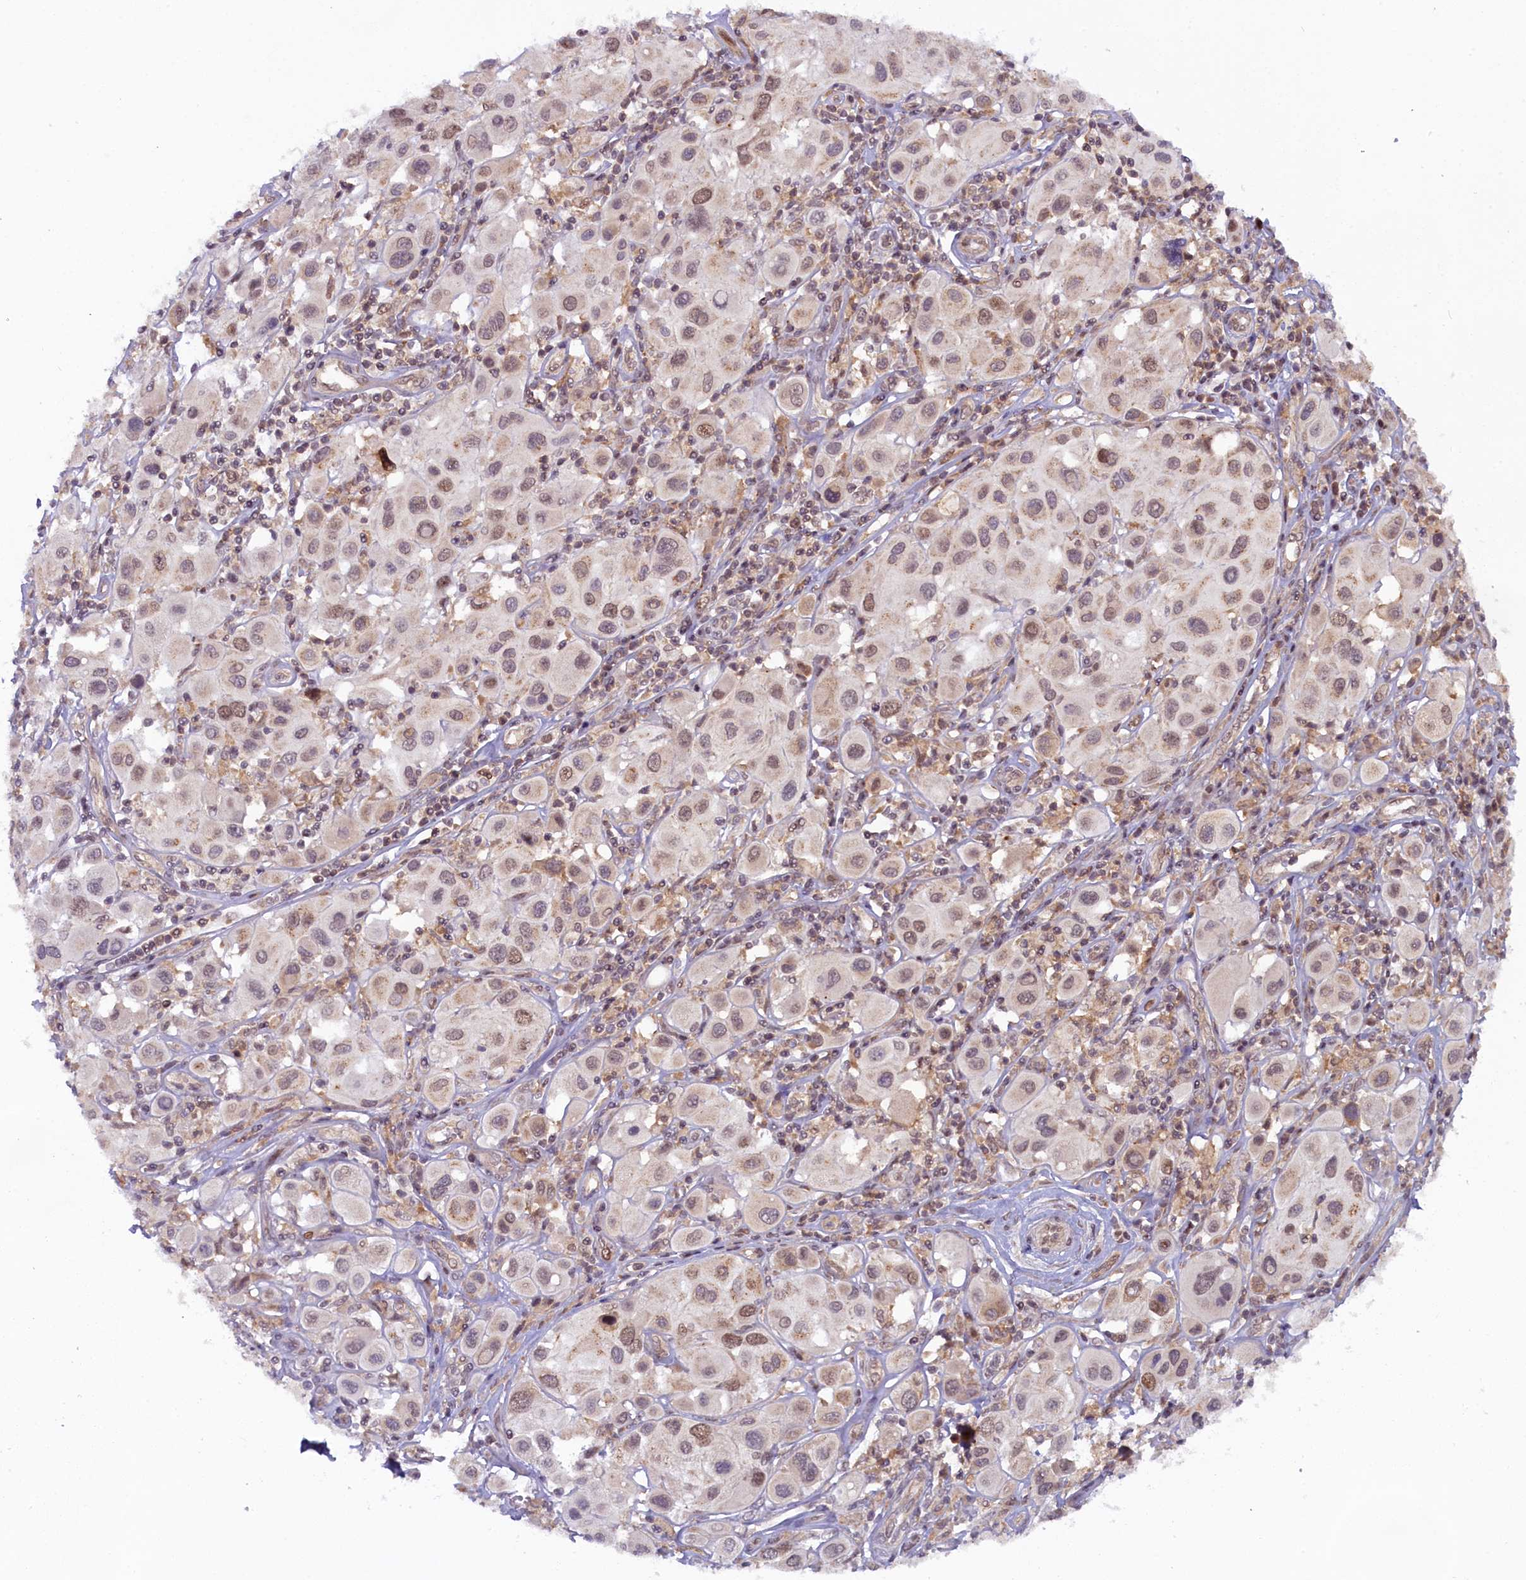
{"staining": {"intensity": "weak", "quantity": ">75%", "location": "nuclear"}, "tissue": "melanoma", "cell_type": "Tumor cells", "image_type": "cancer", "snomed": [{"axis": "morphology", "description": "Malignant melanoma, Metastatic site"}, {"axis": "topography", "description": "Skin"}], "caption": "Tumor cells reveal weak nuclear expression in about >75% of cells in malignant melanoma (metastatic site). Nuclei are stained in blue.", "gene": "FCHO1", "patient": {"sex": "male", "age": 41}}